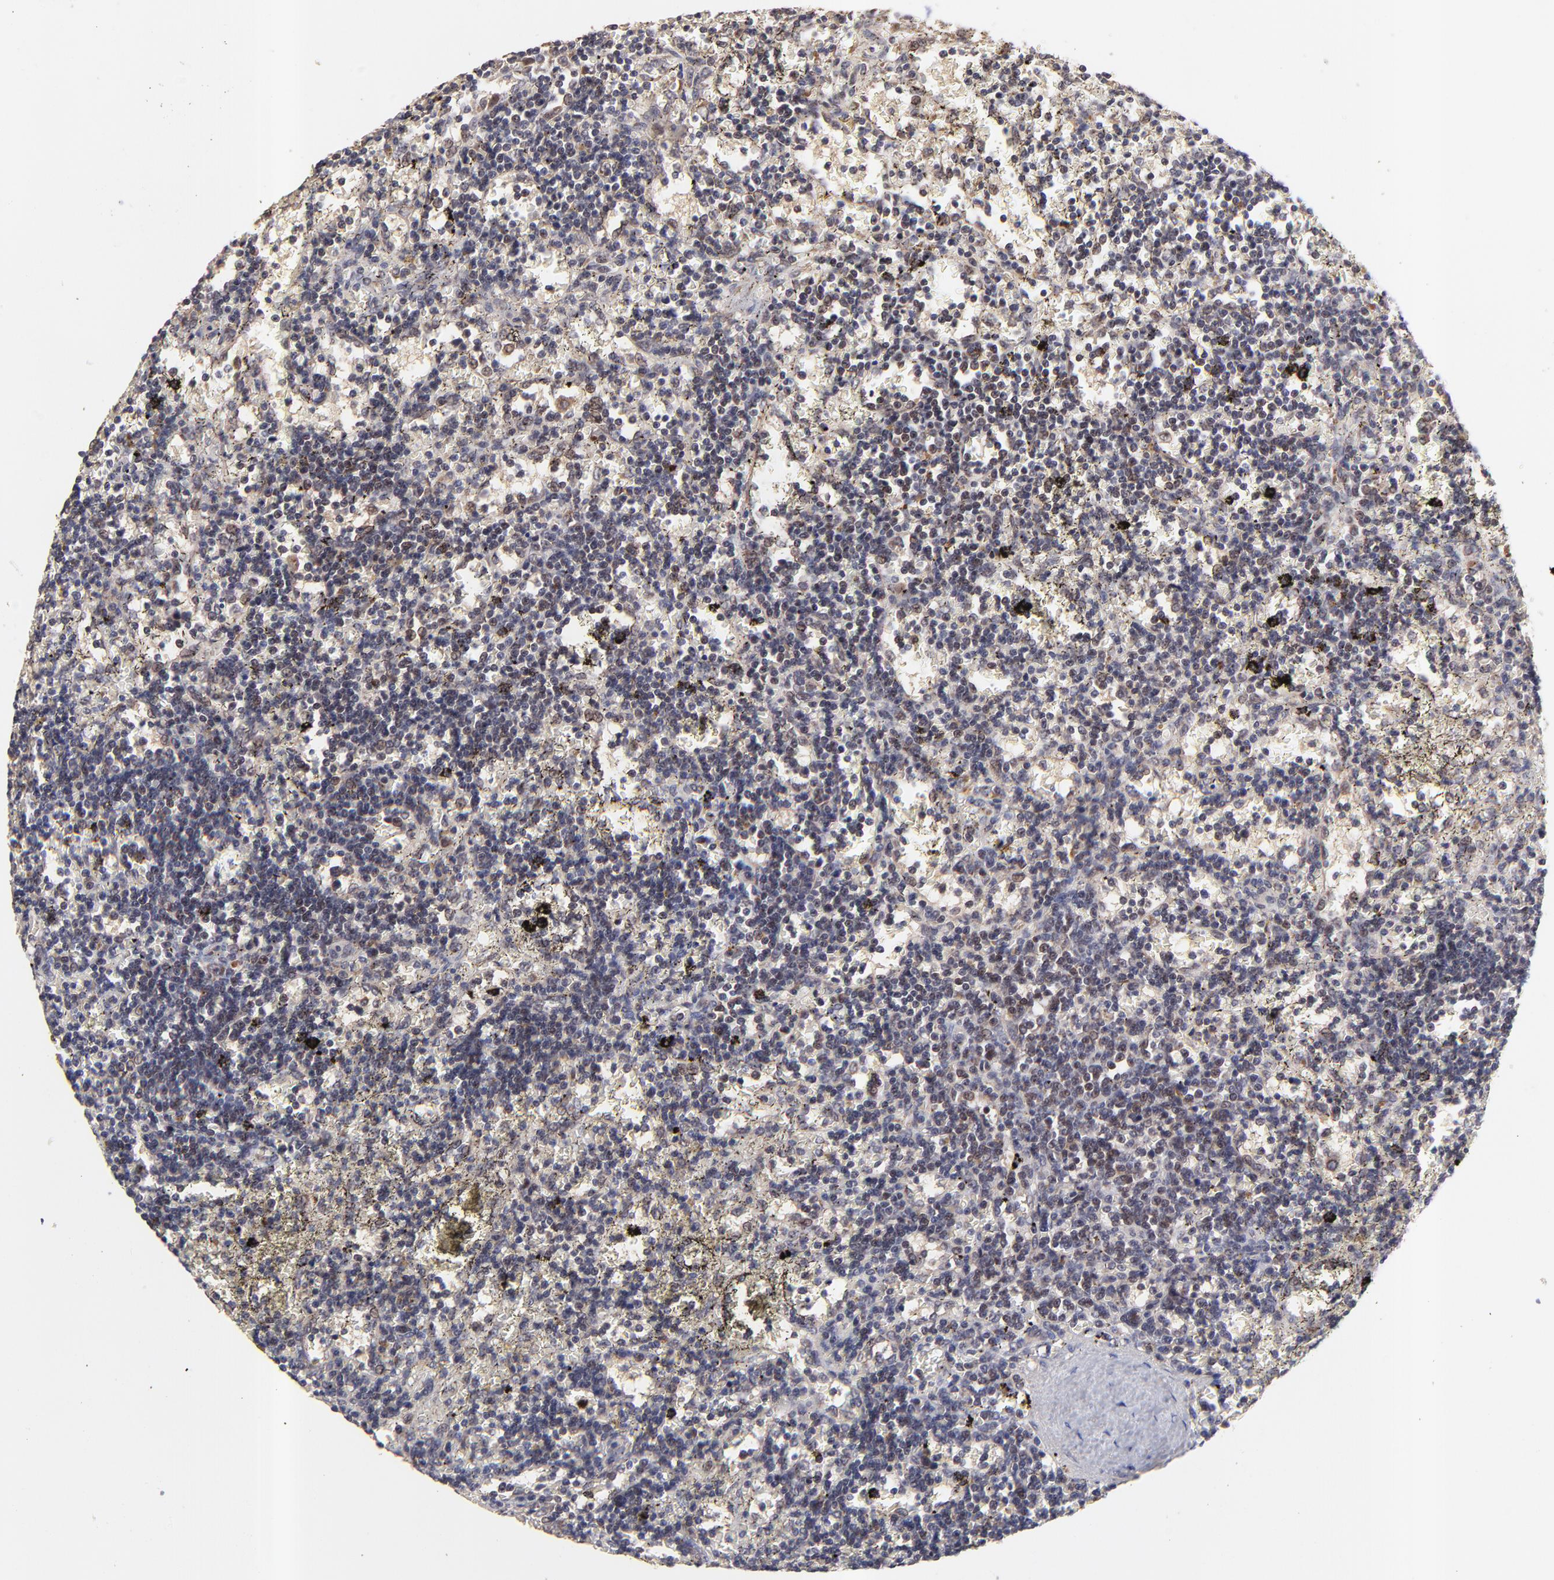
{"staining": {"intensity": "moderate", "quantity": "<25%", "location": "cytoplasmic/membranous"}, "tissue": "lymphoma", "cell_type": "Tumor cells", "image_type": "cancer", "snomed": [{"axis": "morphology", "description": "Malignant lymphoma, non-Hodgkin's type, Low grade"}, {"axis": "topography", "description": "Spleen"}], "caption": "Protein expression analysis of malignant lymphoma, non-Hodgkin's type (low-grade) exhibits moderate cytoplasmic/membranous positivity in approximately <25% of tumor cells. The staining is performed using DAB brown chromogen to label protein expression. The nuclei are counter-stained blue using hematoxylin.", "gene": "BAIAP2L2", "patient": {"sex": "male", "age": 60}}